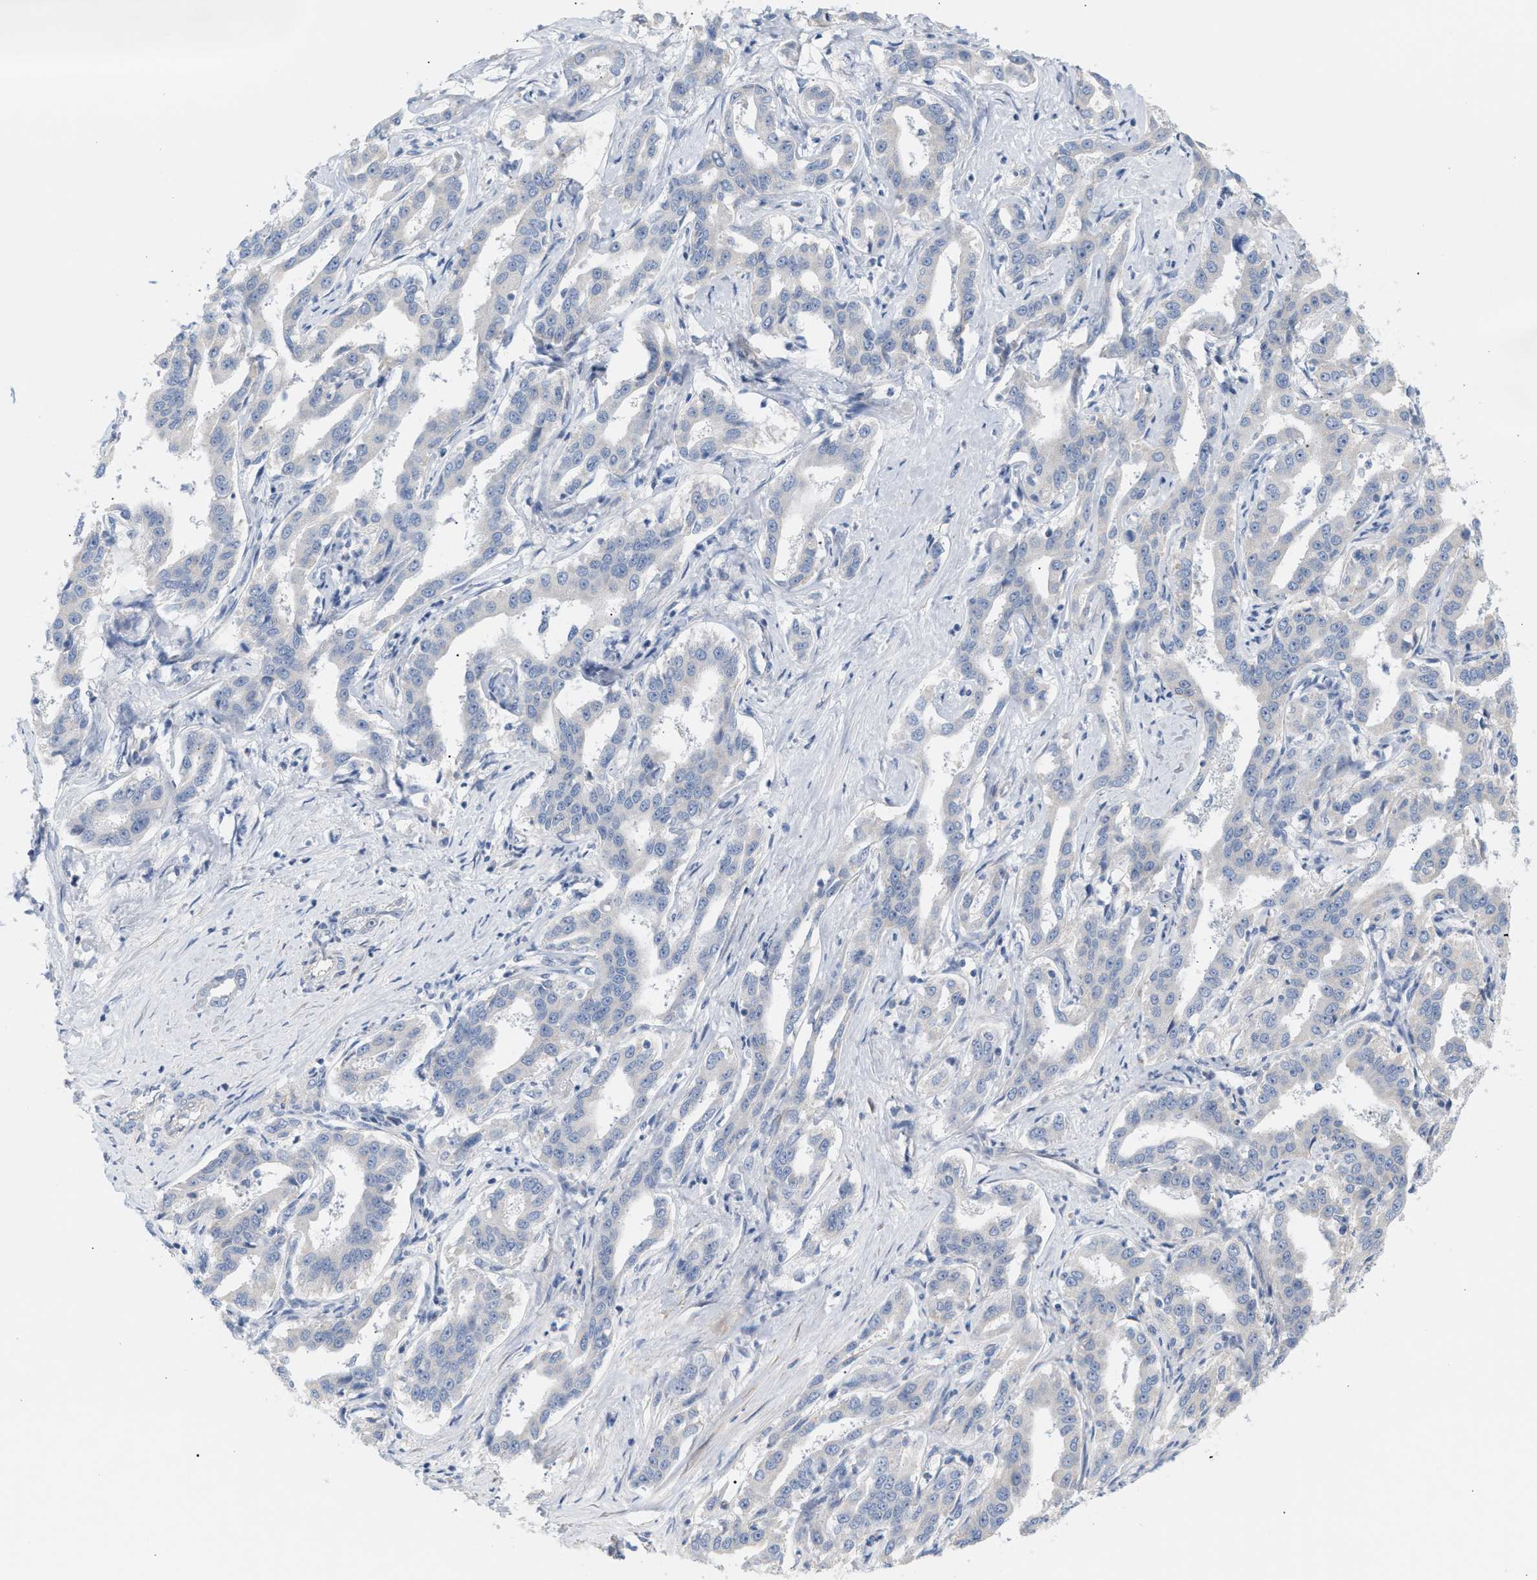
{"staining": {"intensity": "negative", "quantity": "none", "location": "none"}, "tissue": "liver cancer", "cell_type": "Tumor cells", "image_type": "cancer", "snomed": [{"axis": "morphology", "description": "Cholangiocarcinoma"}, {"axis": "topography", "description": "Liver"}], "caption": "The IHC image has no significant staining in tumor cells of liver cancer (cholangiocarcinoma) tissue.", "gene": "LRCH1", "patient": {"sex": "male", "age": 59}}